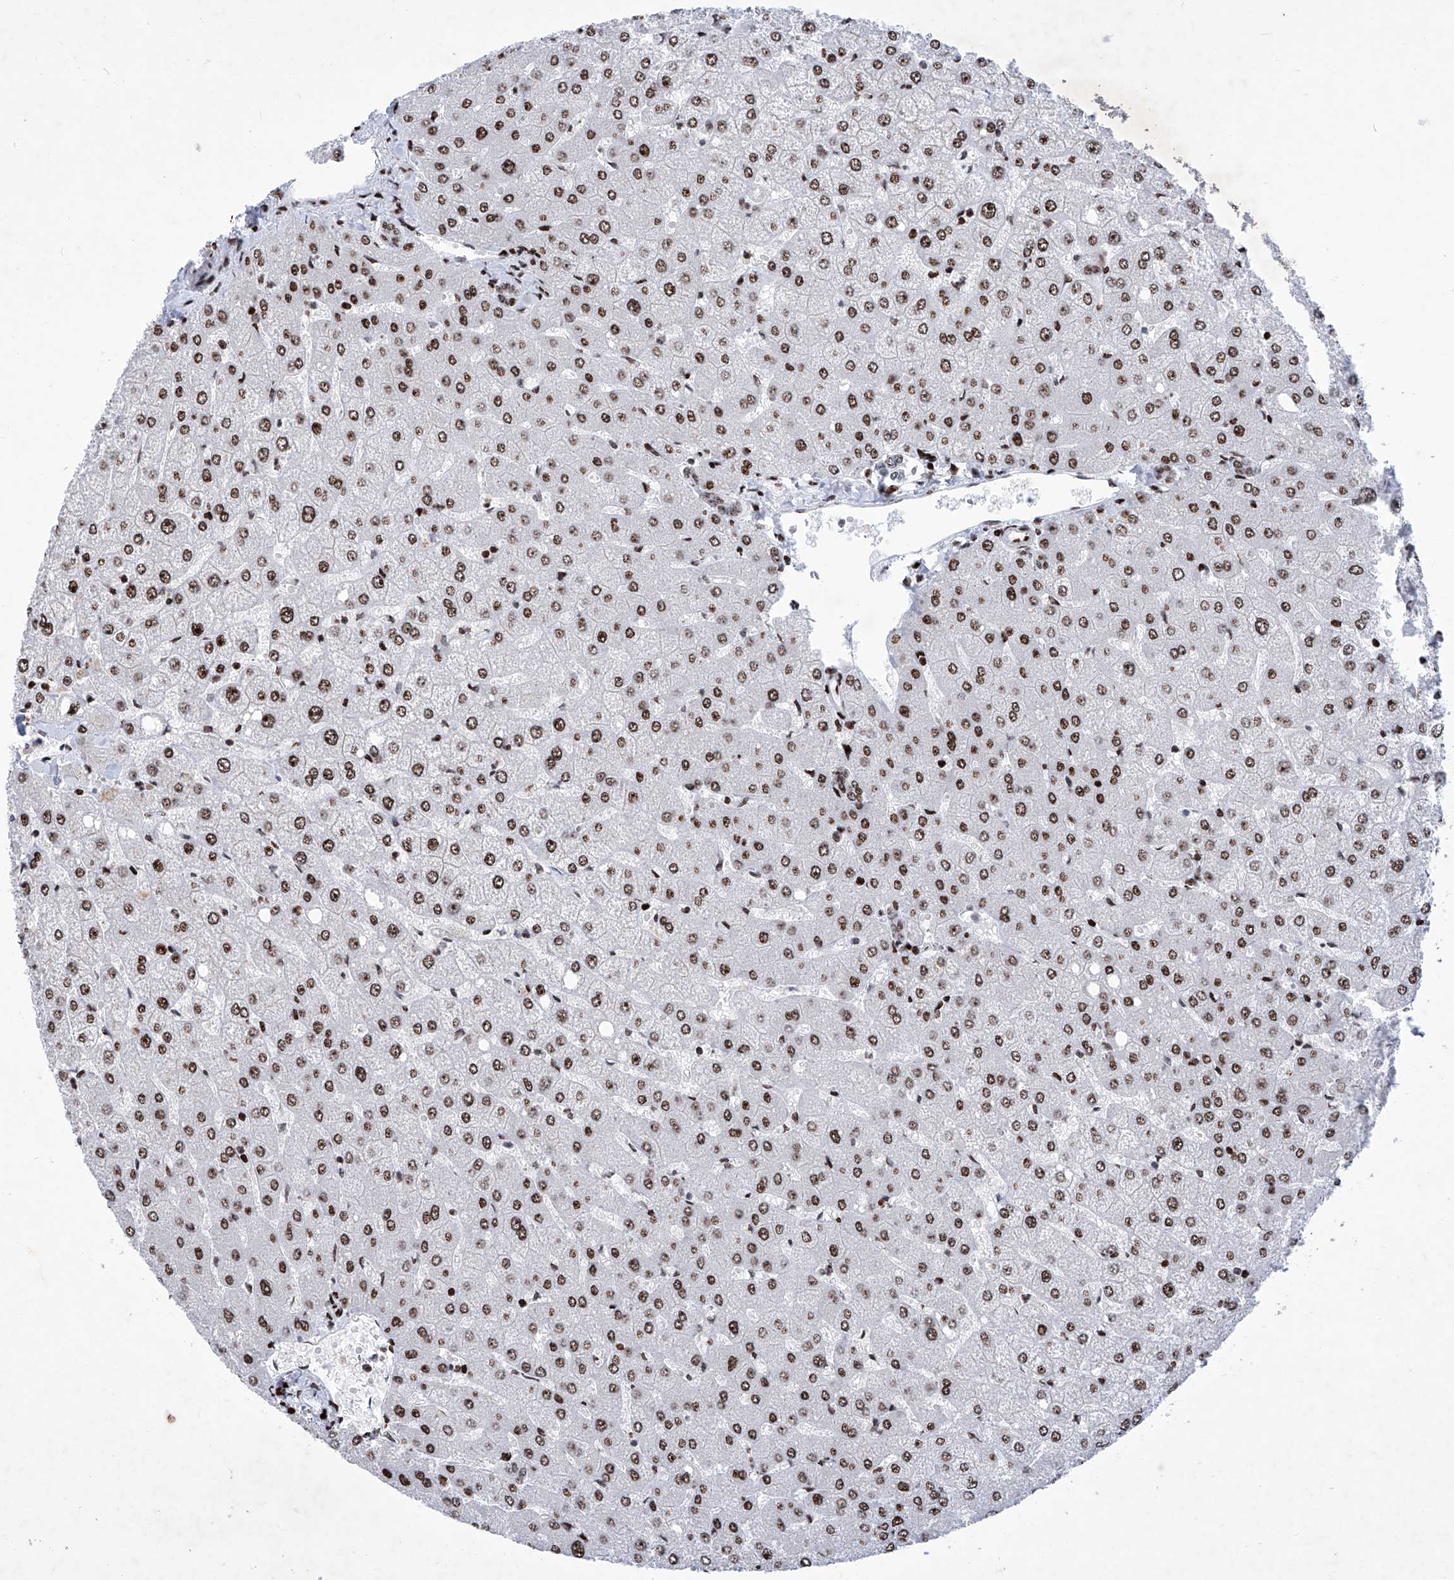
{"staining": {"intensity": "moderate", "quantity": "25%-75%", "location": "nuclear"}, "tissue": "liver", "cell_type": "Cholangiocytes", "image_type": "normal", "snomed": [{"axis": "morphology", "description": "Normal tissue, NOS"}, {"axis": "topography", "description": "Liver"}], "caption": "An immunohistochemistry (IHC) histopathology image of benign tissue is shown. Protein staining in brown highlights moderate nuclear positivity in liver within cholangiocytes. (Brightfield microscopy of DAB IHC at high magnification).", "gene": "HEY2", "patient": {"sex": "female", "age": 54}}